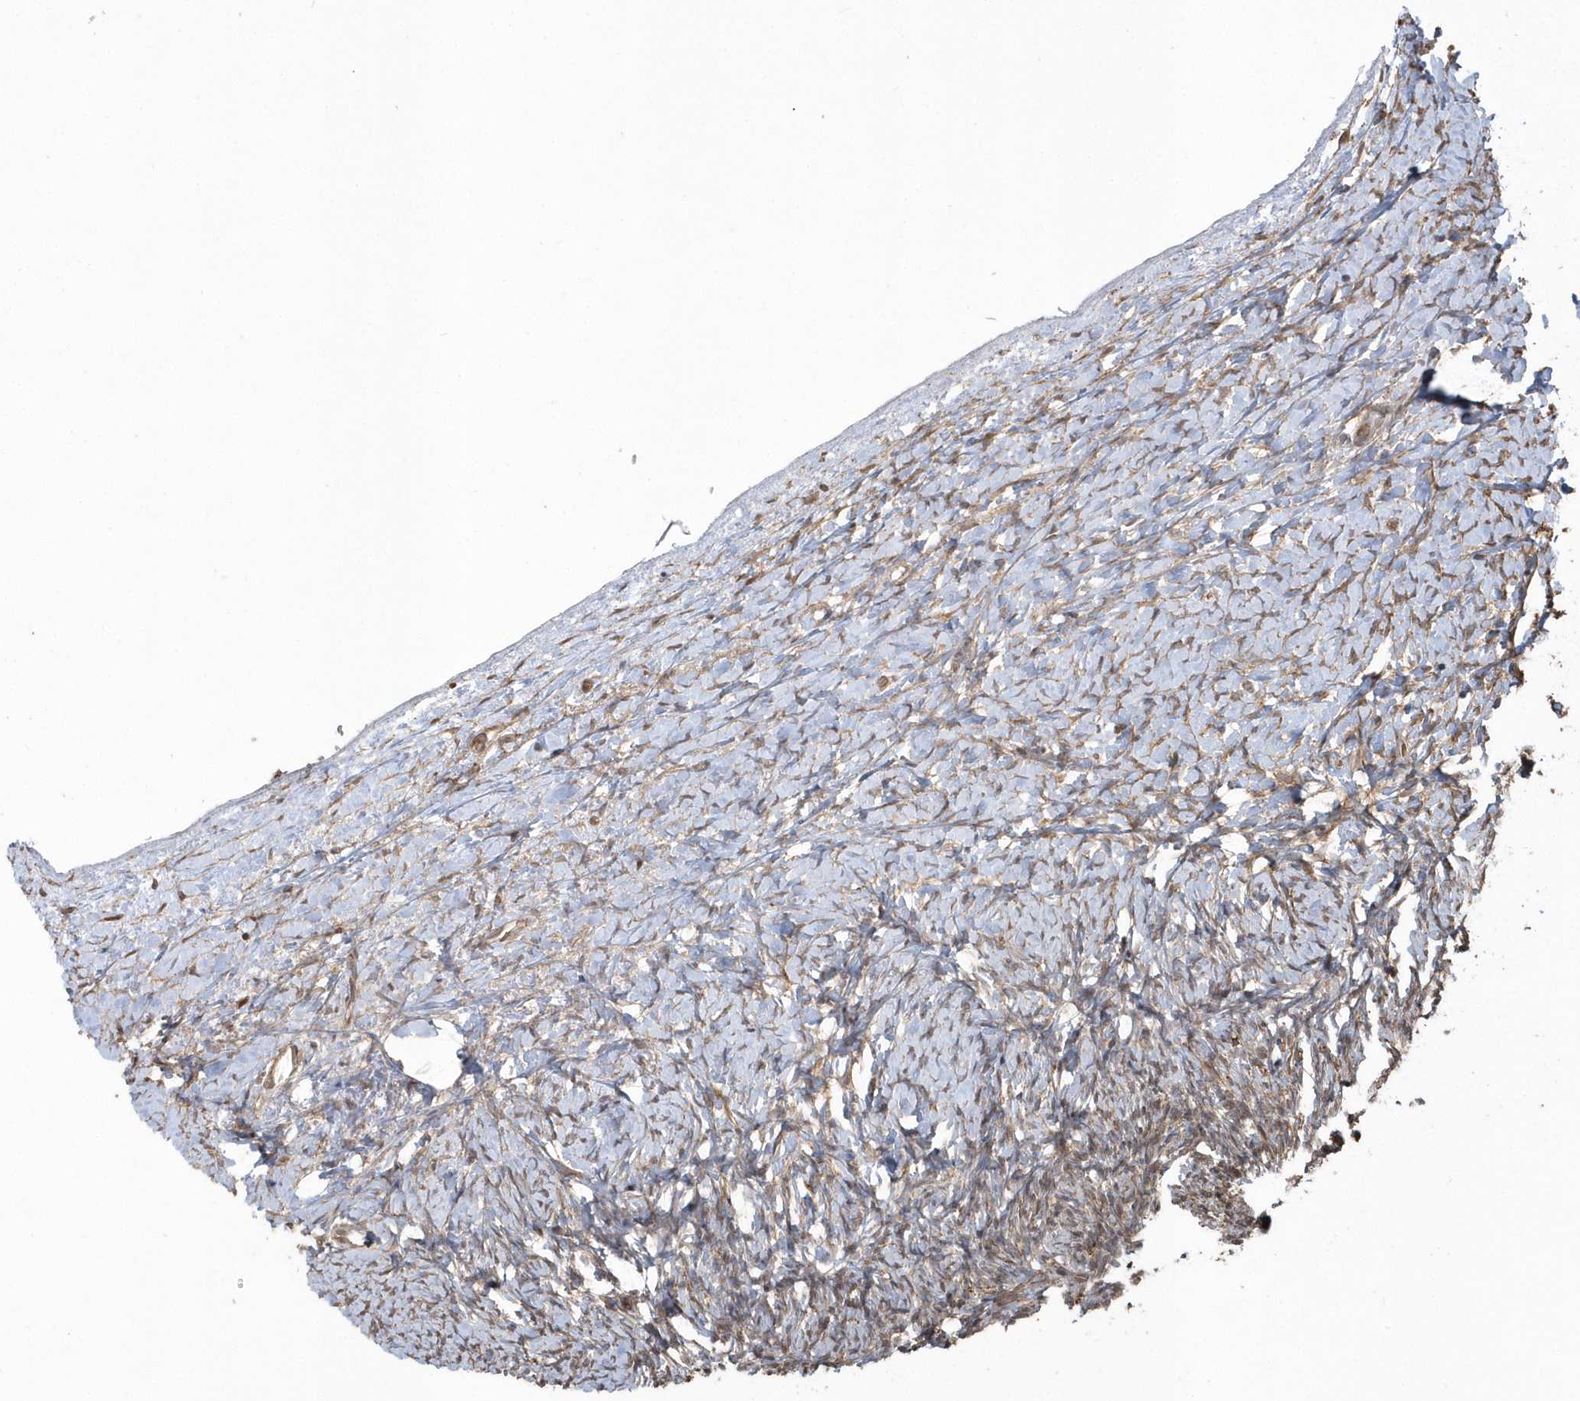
{"staining": {"intensity": "moderate", "quantity": ">75%", "location": "cytoplasmic/membranous"}, "tissue": "ovary", "cell_type": "Follicle cells", "image_type": "normal", "snomed": [{"axis": "morphology", "description": "Normal tissue, NOS"}, {"axis": "morphology", "description": "Developmental malformation"}, {"axis": "topography", "description": "Ovary"}], "caption": "Normal ovary exhibits moderate cytoplasmic/membranous expression in approximately >75% of follicle cells, visualized by immunohistochemistry. (DAB IHC, brown staining for protein, blue staining for nuclei).", "gene": "HERPUD1", "patient": {"sex": "female", "age": 39}}